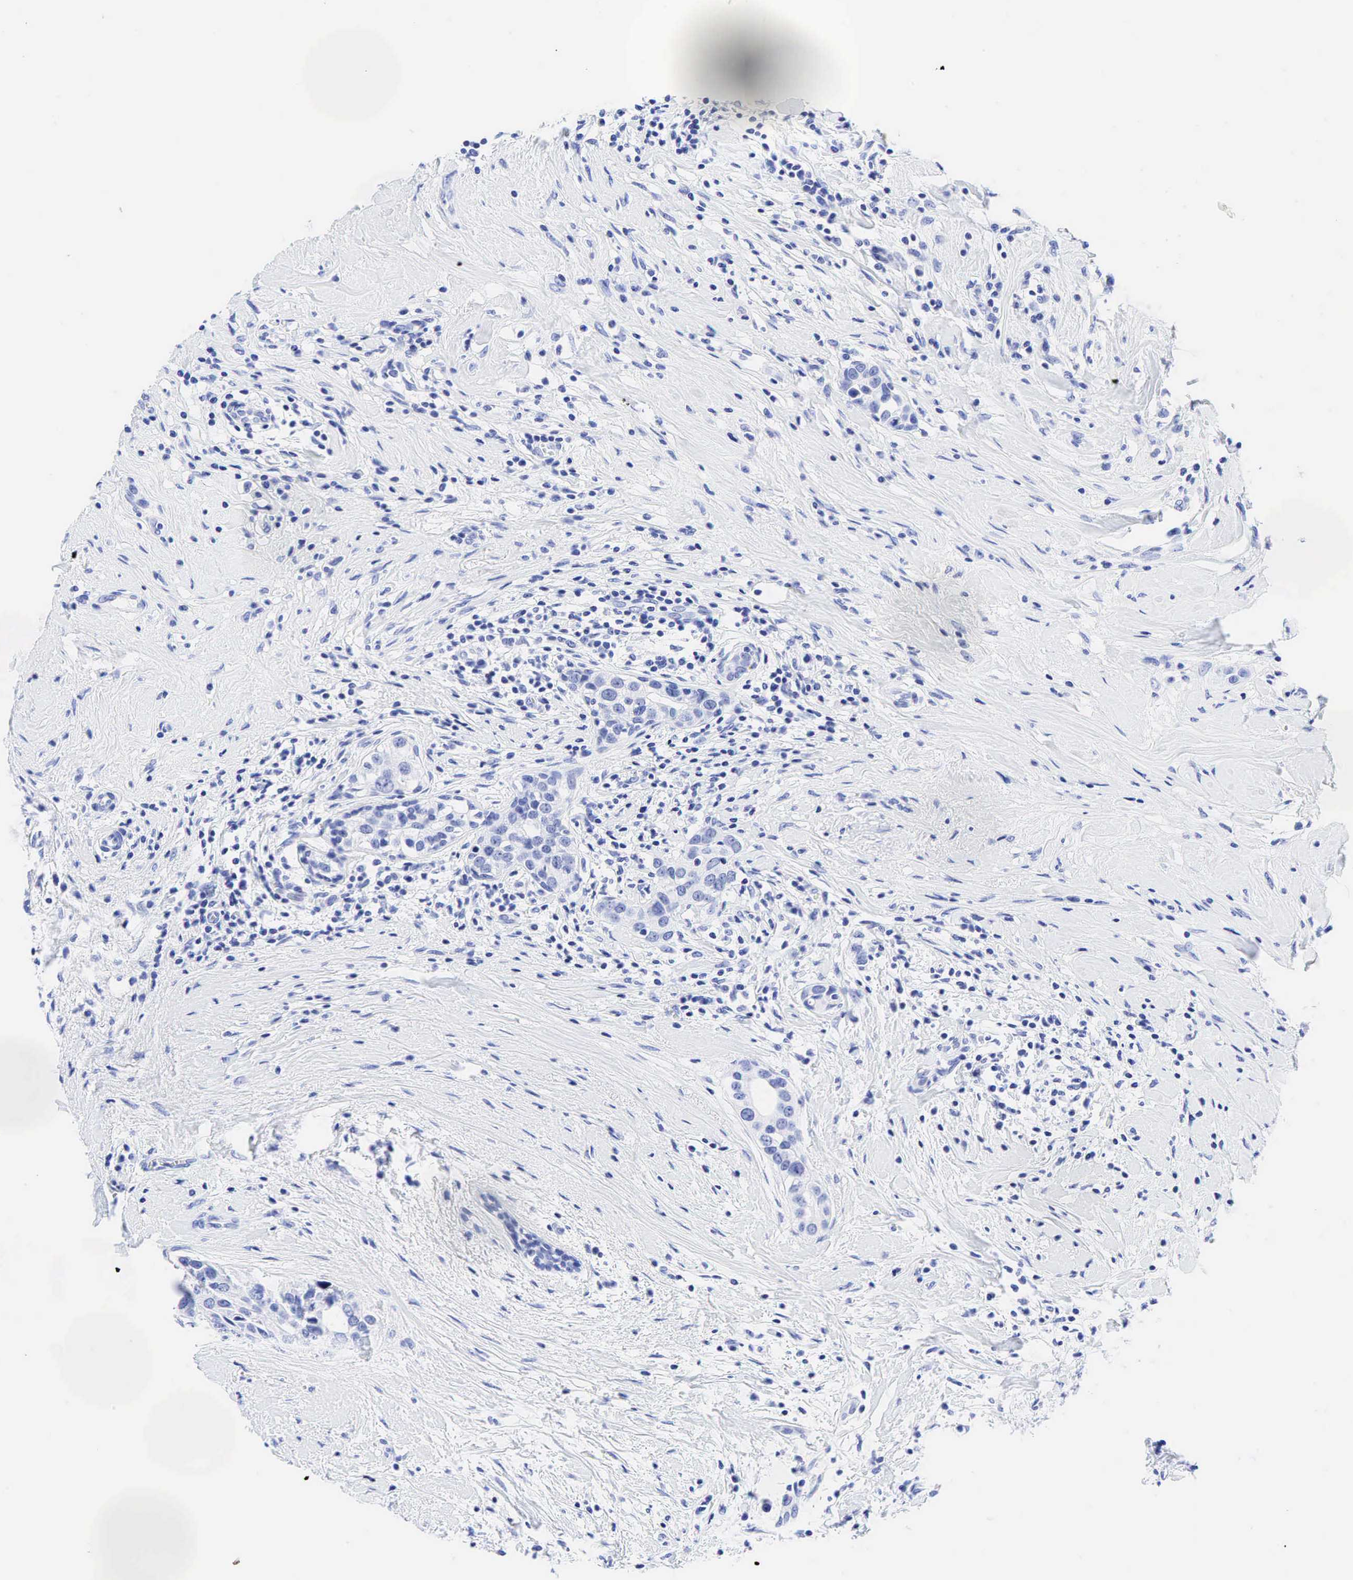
{"staining": {"intensity": "negative", "quantity": "none", "location": "none"}, "tissue": "breast cancer", "cell_type": "Tumor cells", "image_type": "cancer", "snomed": [{"axis": "morphology", "description": "Duct carcinoma"}, {"axis": "topography", "description": "Breast"}], "caption": "An IHC micrograph of breast invasive ductal carcinoma is shown. There is no staining in tumor cells of breast invasive ductal carcinoma.", "gene": "CHGA", "patient": {"sex": "female", "age": 55}}